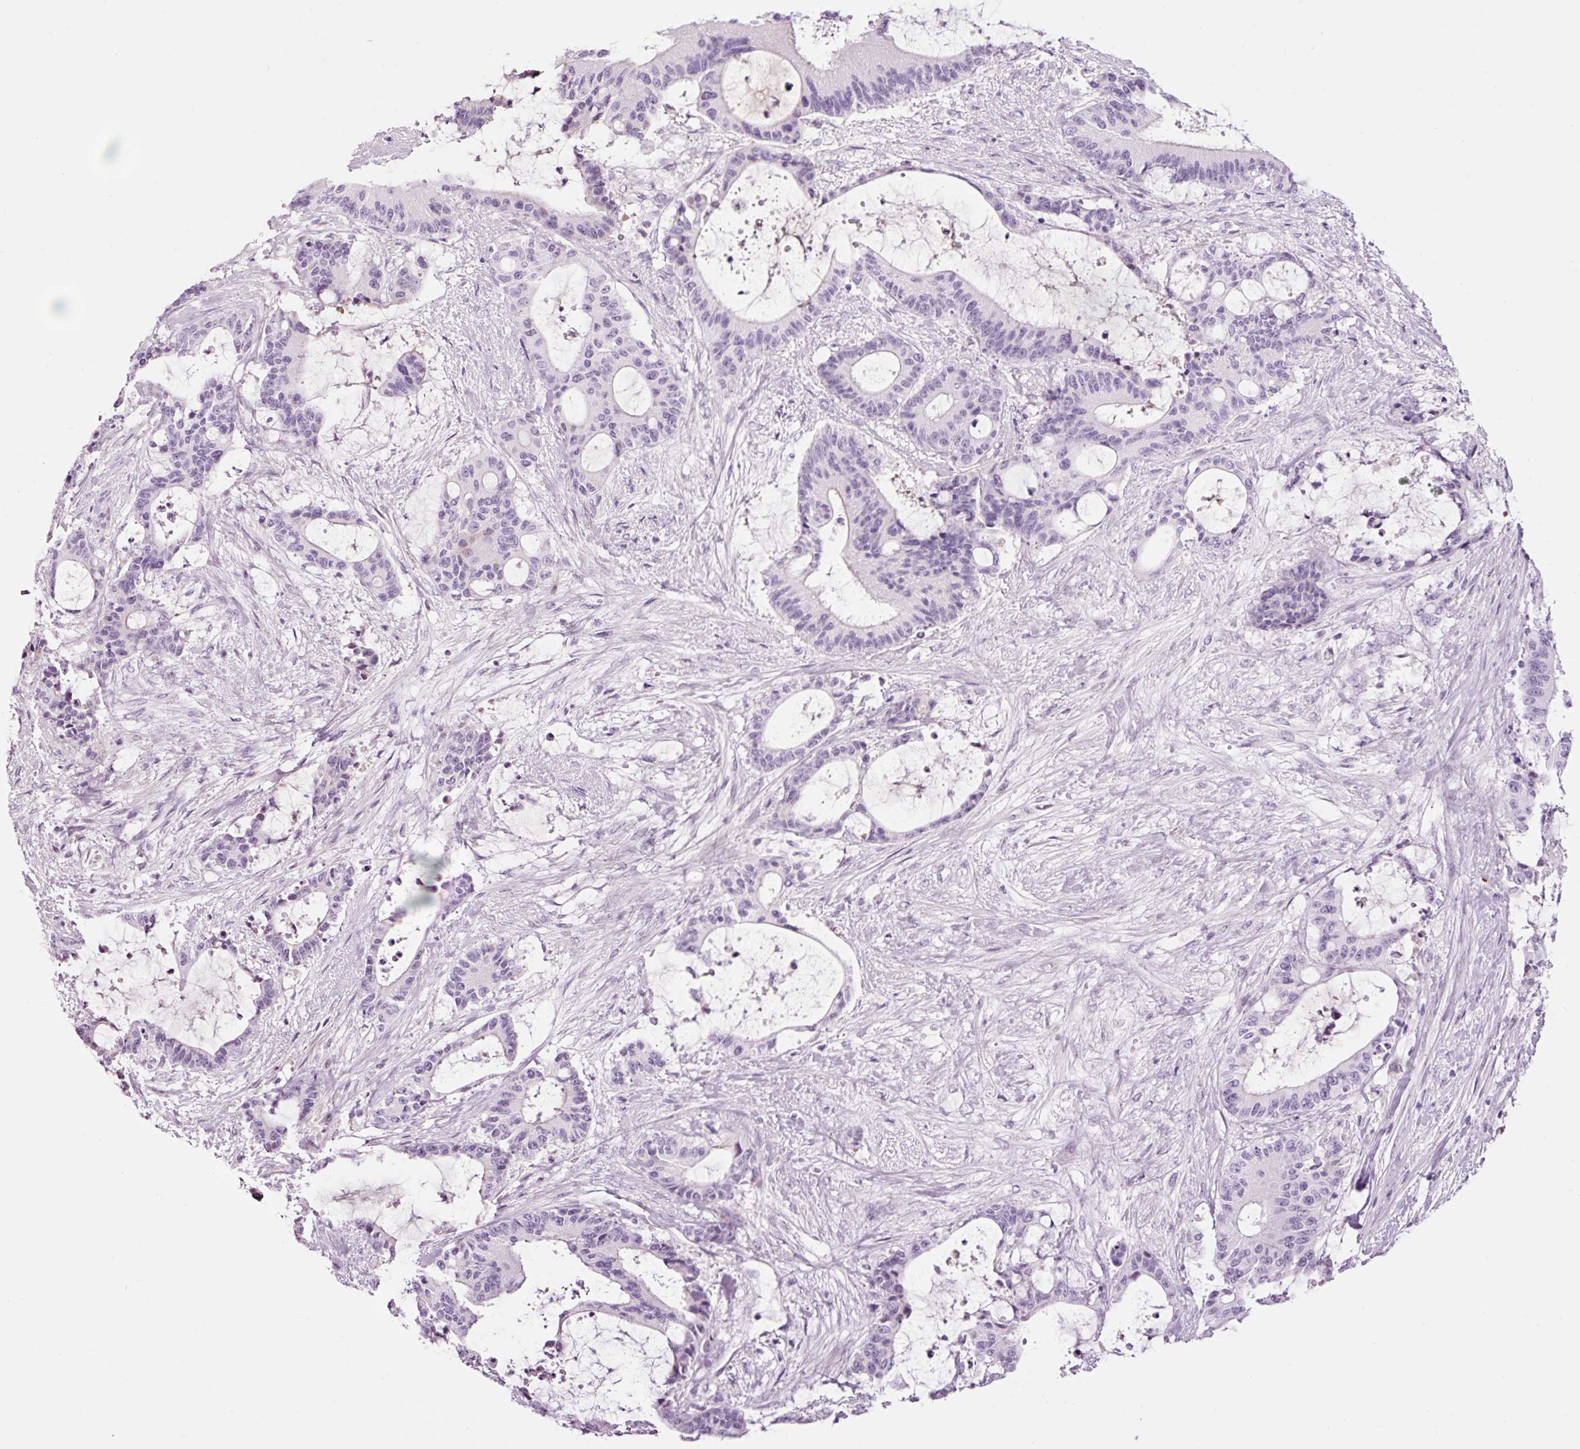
{"staining": {"intensity": "negative", "quantity": "none", "location": "none"}, "tissue": "liver cancer", "cell_type": "Tumor cells", "image_type": "cancer", "snomed": [{"axis": "morphology", "description": "Normal tissue, NOS"}, {"axis": "morphology", "description": "Cholangiocarcinoma"}, {"axis": "topography", "description": "Liver"}, {"axis": "topography", "description": "Peripheral nerve tissue"}], "caption": "This is an immunohistochemistry (IHC) micrograph of liver cholangiocarcinoma. There is no expression in tumor cells.", "gene": "KLF1", "patient": {"sex": "female", "age": 73}}